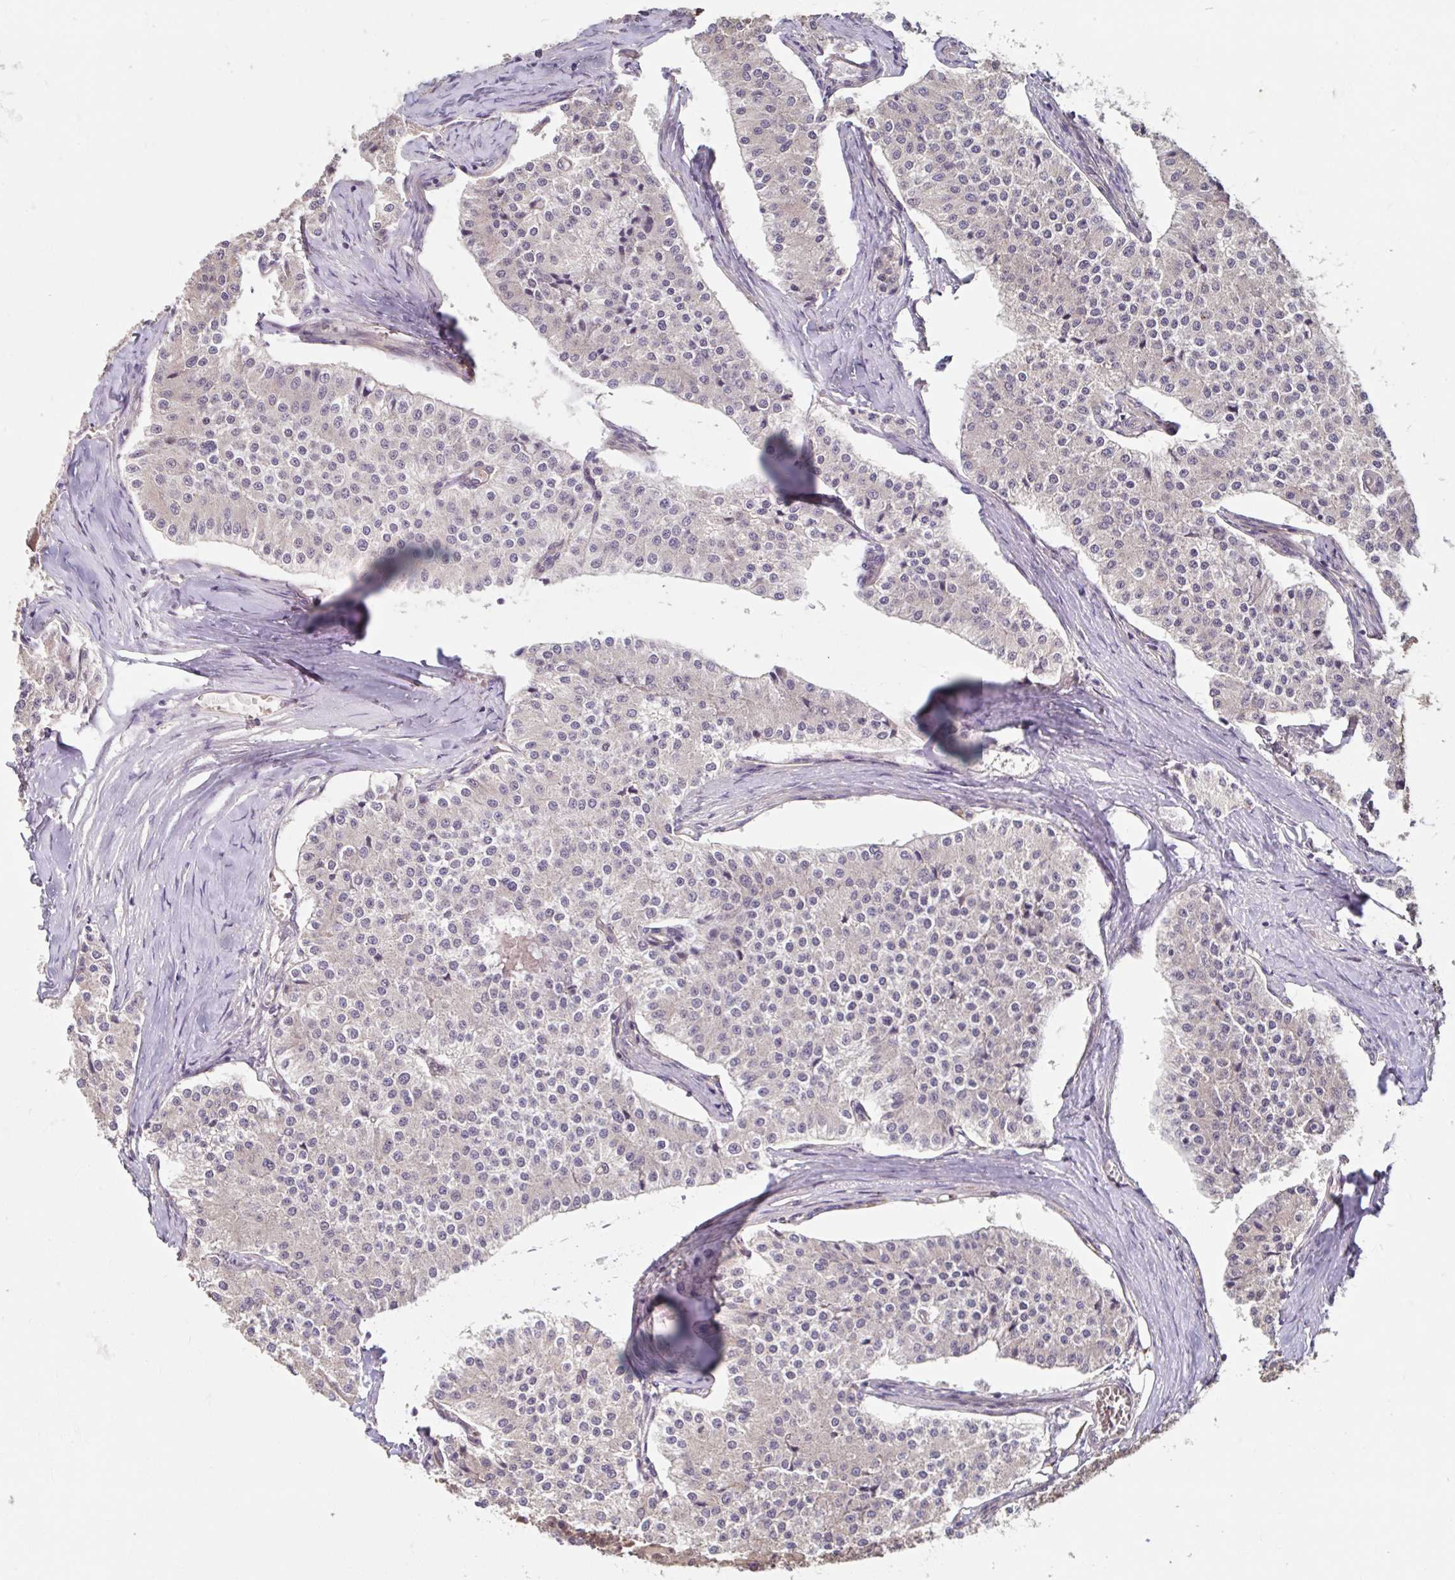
{"staining": {"intensity": "negative", "quantity": "none", "location": "none"}, "tissue": "carcinoid", "cell_type": "Tumor cells", "image_type": "cancer", "snomed": [{"axis": "morphology", "description": "Carcinoid, malignant, NOS"}, {"axis": "topography", "description": "Colon"}], "caption": "High magnification brightfield microscopy of carcinoid stained with DAB (brown) and counterstained with hematoxylin (blue): tumor cells show no significant positivity.", "gene": "STYXL1", "patient": {"sex": "female", "age": 52}}